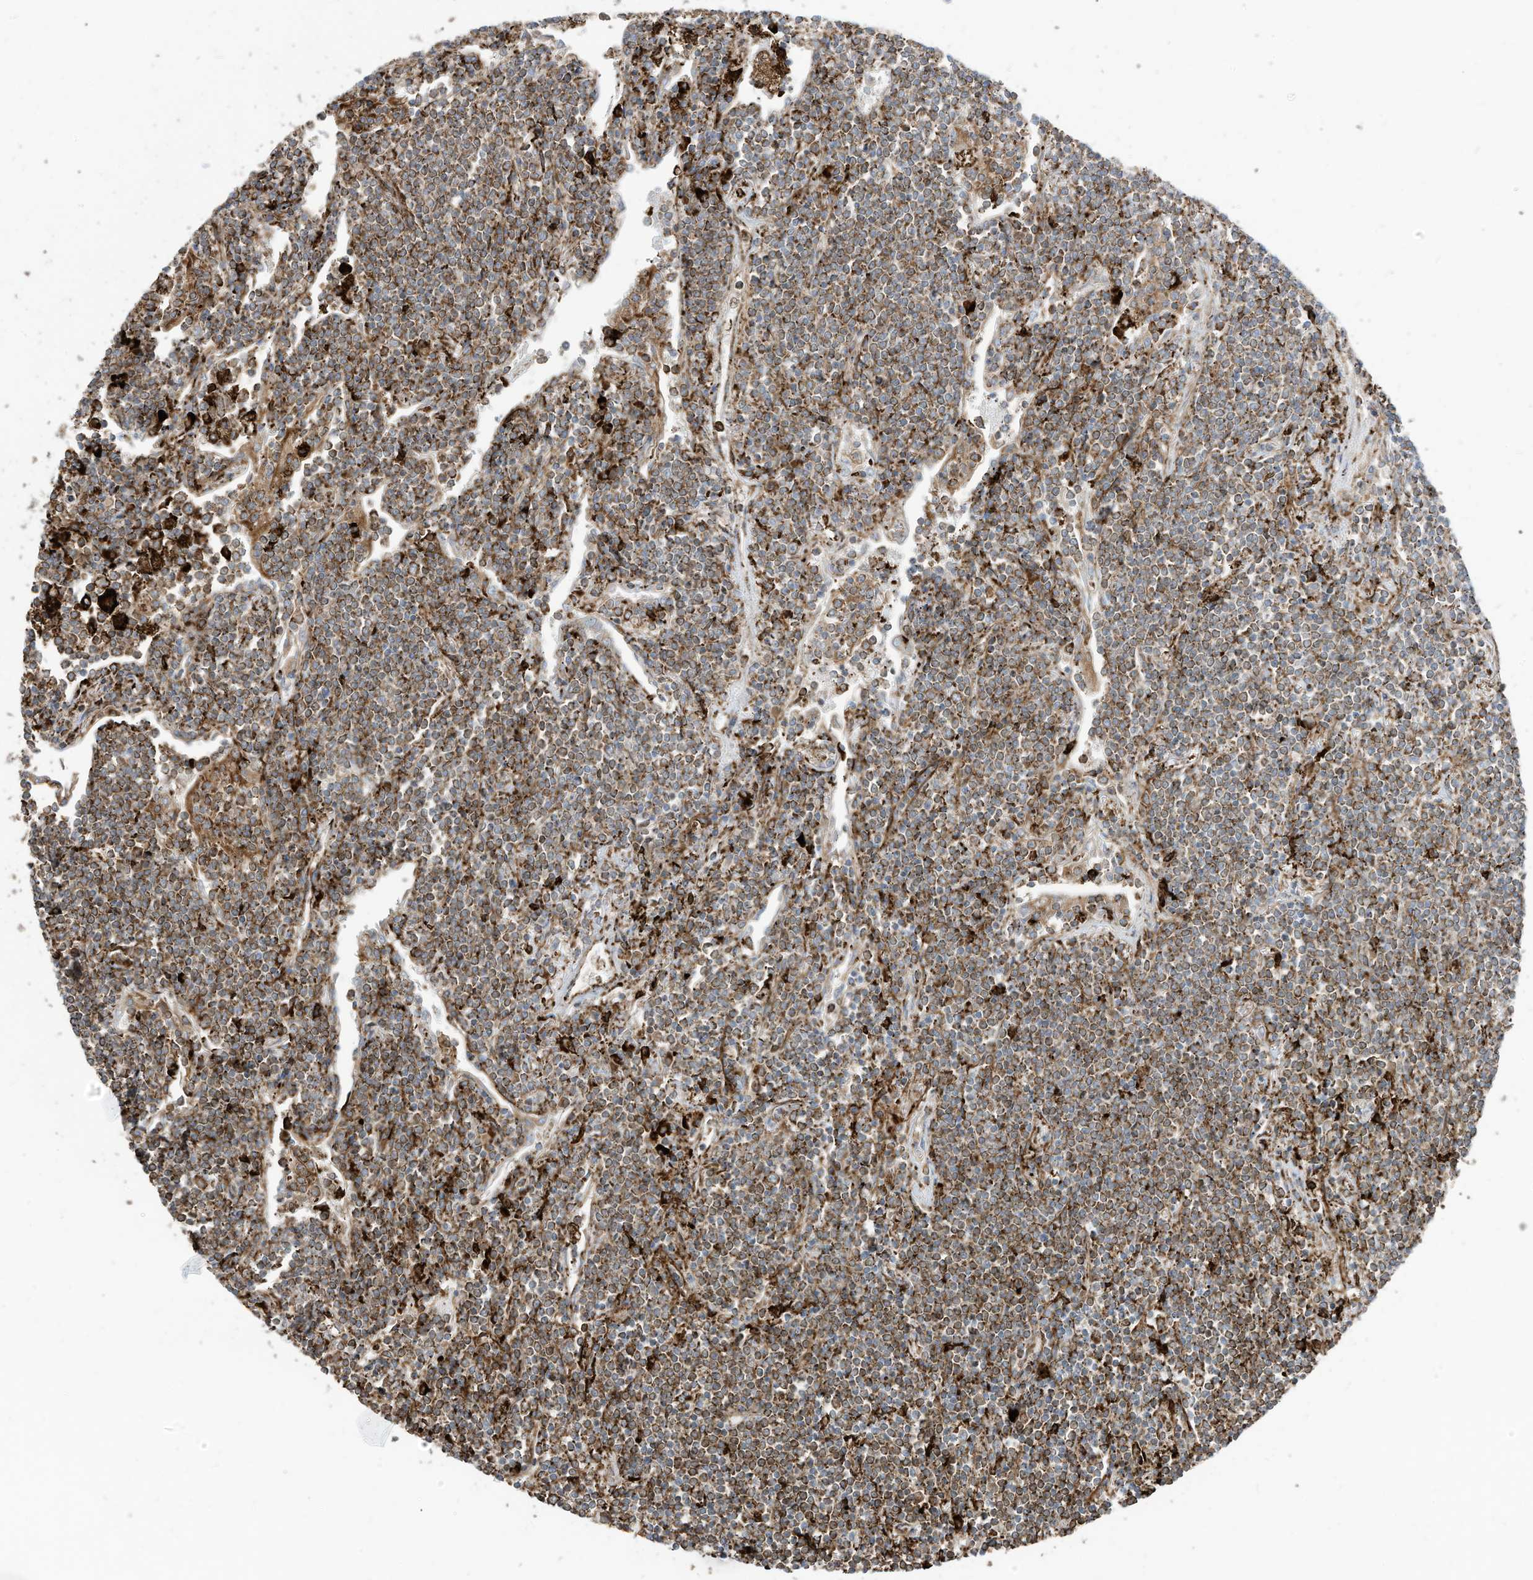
{"staining": {"intensity": "moderate", "quantity": ">75%", "location": "cytoplasmic/membranous"}, "tissue": "lymphoma", "cell_type": "Tumor cells", "image_type": "cancer", "snomed": [{"axis": "morphology", "description": "Malignant lymphoma, non-Hodgkin's type, Low grade"}, {"axis": "topography", "description": "Lung"}], "caption": "The photomicrograph reveals a brown stain indicating the presence of a protein in the cytoplasmic/membranous of tumor cells in malignant lymphoma, non-Hodgkin's type (low-grade).", "gene": "TRNAU1AP", "patient": {"sex": "female", "age": 71}}